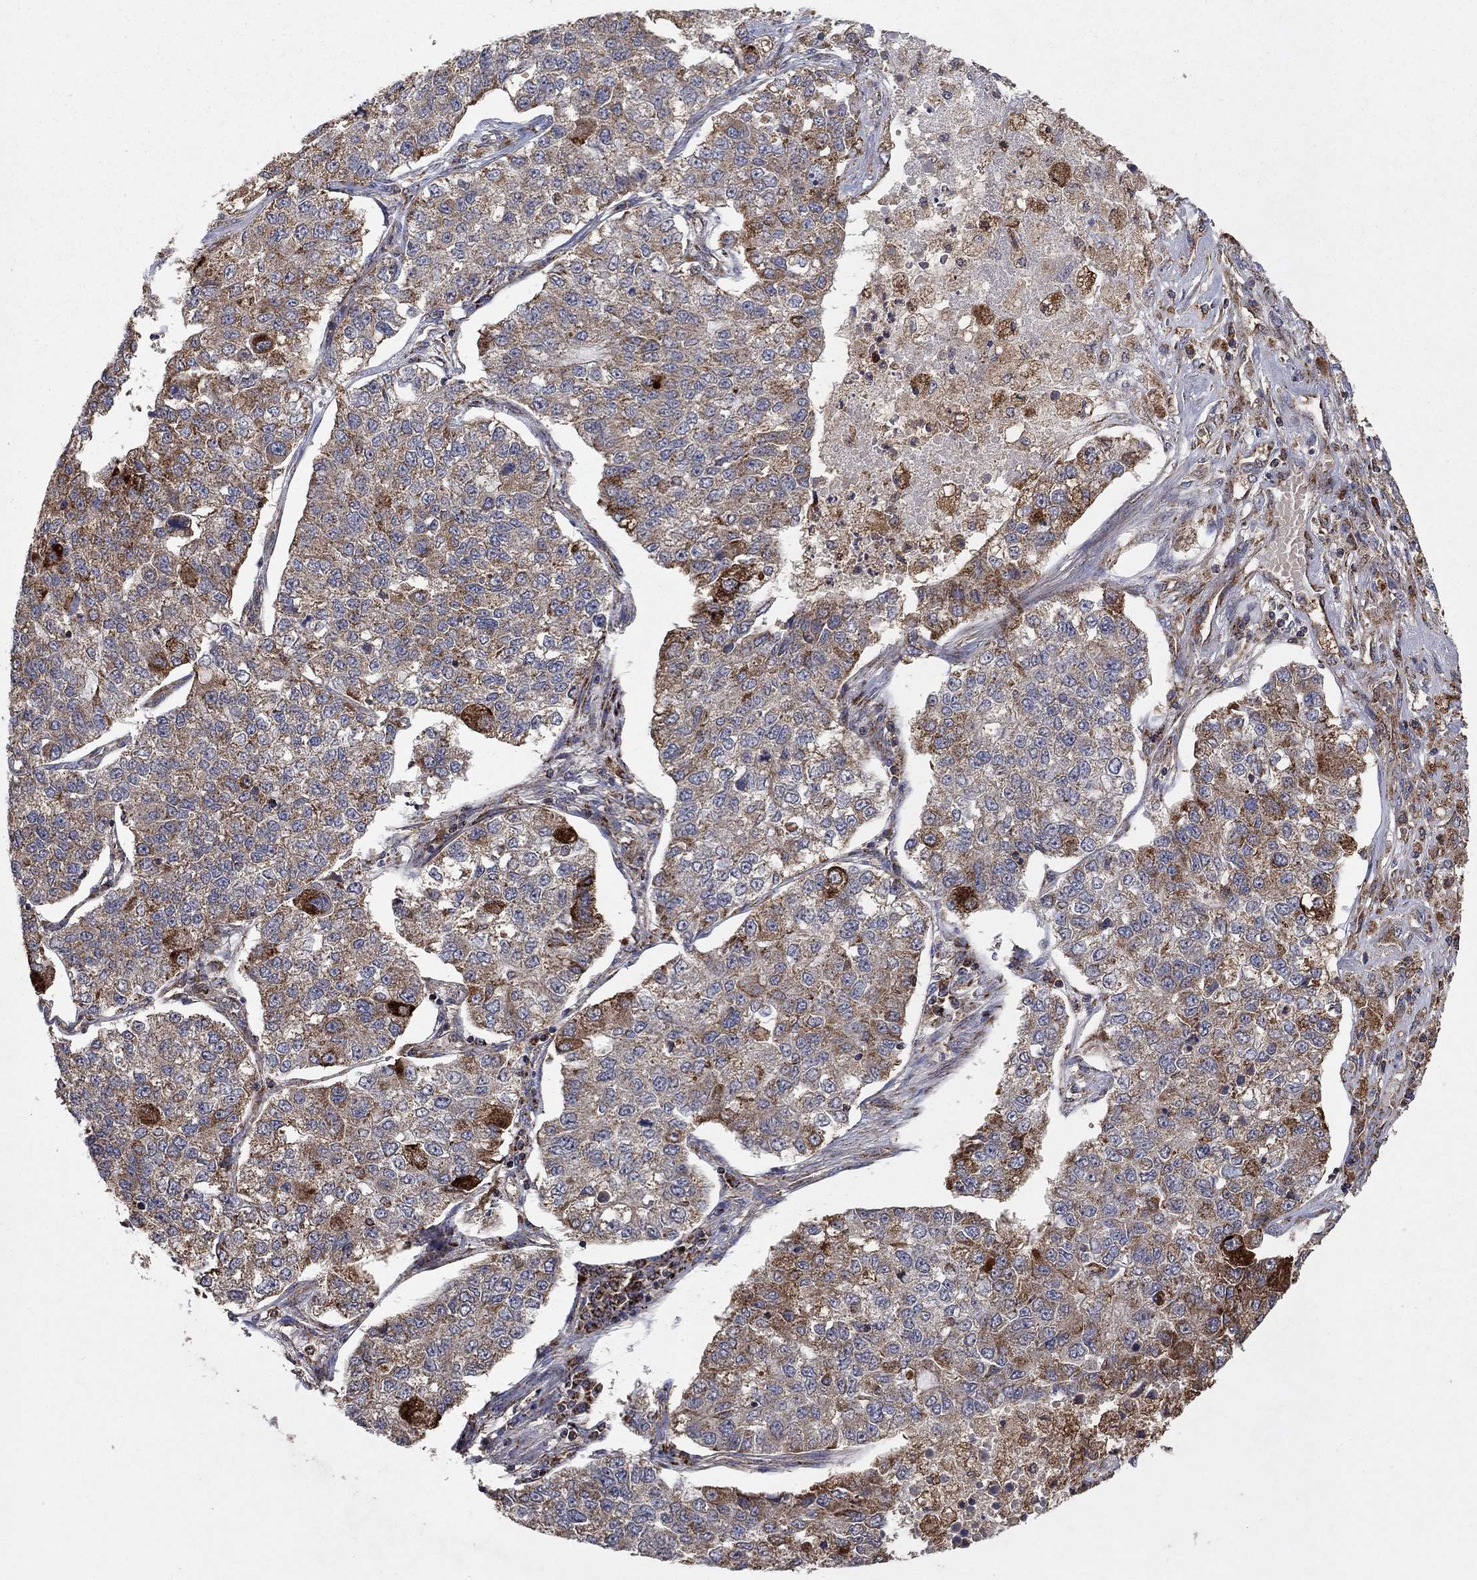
{"staining": {"intensity": "strong", "quantity": "<25%", "location": "cytoplasmic/membranous"}, "tissue": "lung cancer", "cell_type": "Tumor cells", "image_type": "cancer", "snomed": [{"axis": "morphology", "description": "Adenocarcinoma, NOS"}, {"axis": "topography", "description": "Lung"}], "caption": "Approximately <25% of tumor cells in human adenocarcinoma (lung) reveal strong cytoplasmic/membranous protein expression as visualized by brown immunohistochemical staining.", "gene": "DPH1", "patient": {"sex": "male", "age": 49}}